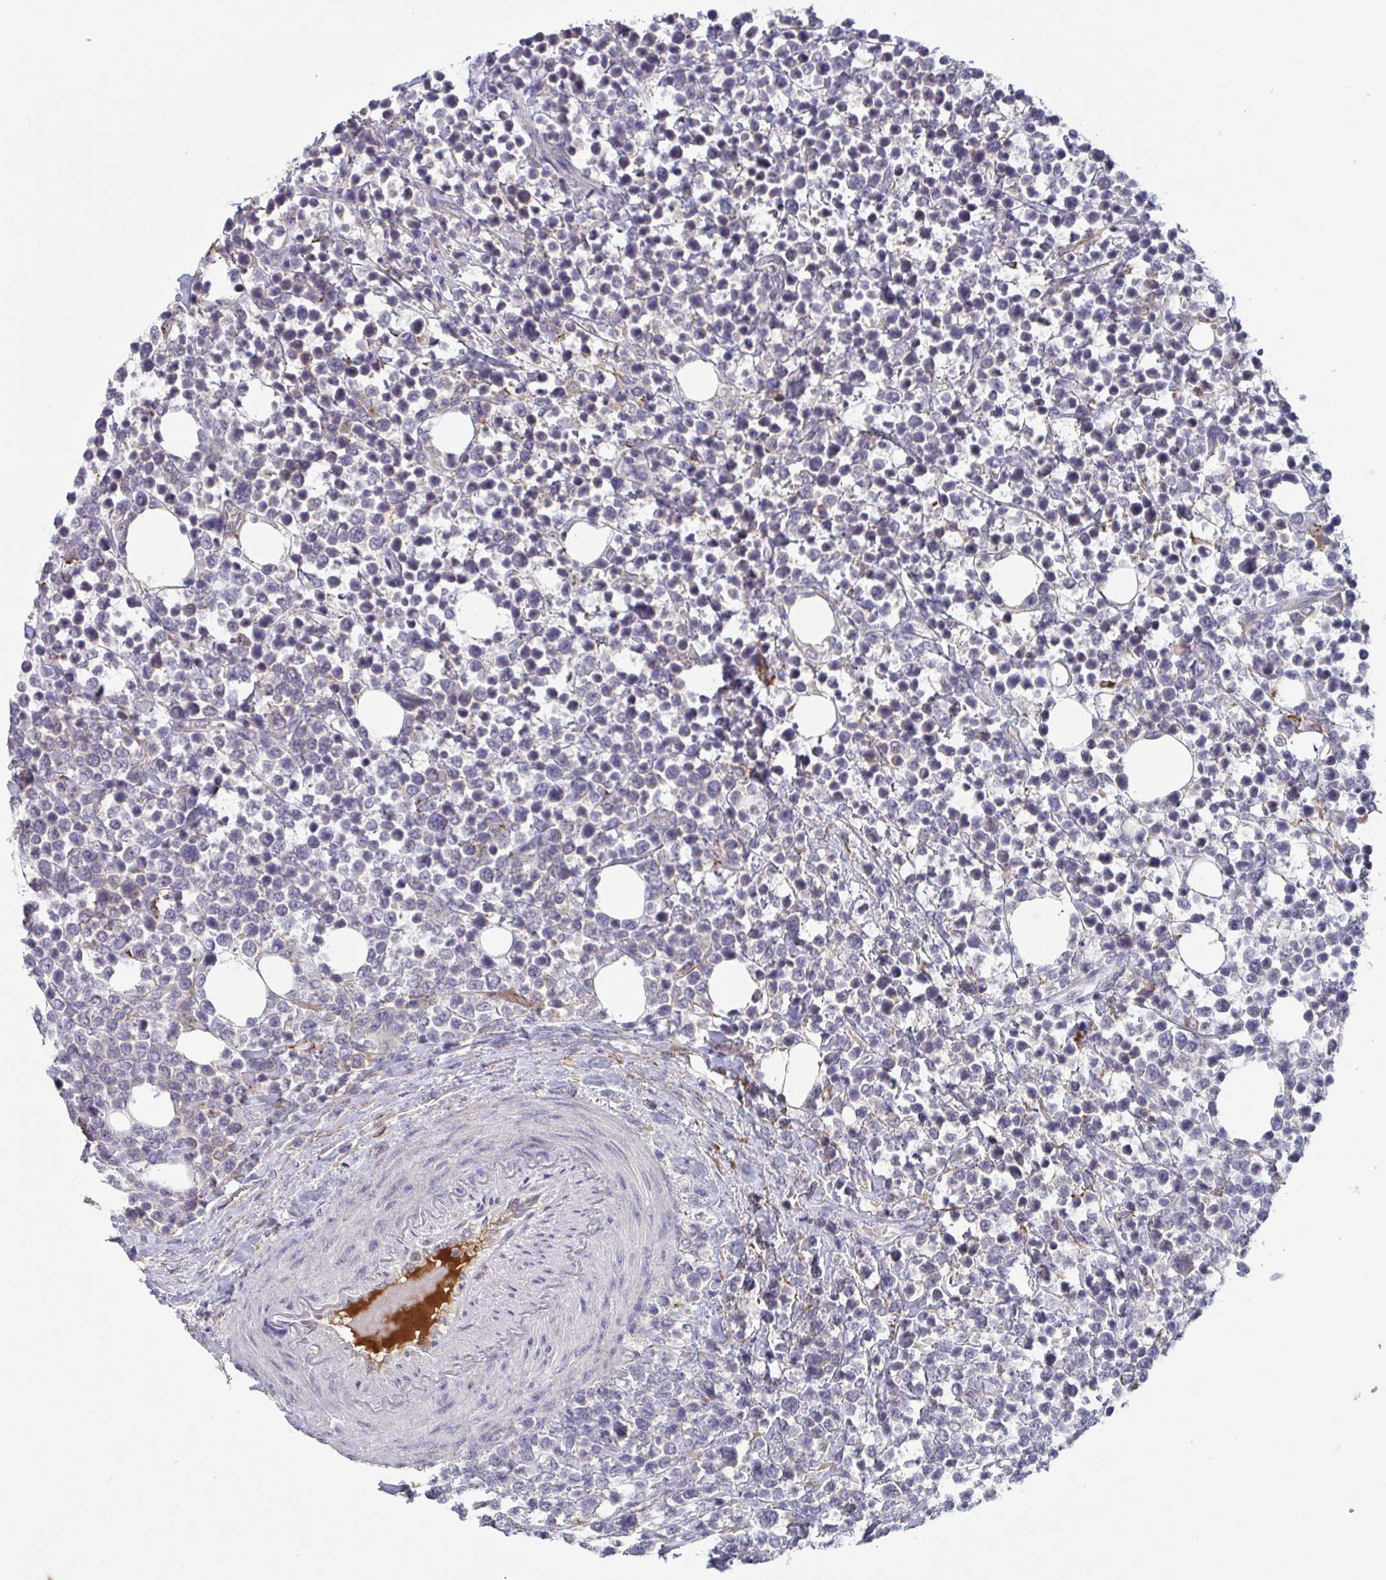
{"staining": {"intensity": "negative", "quantity": "none", "location": "none"}, "tissue": "lymphoma", "cell_type": "Tumor cells", "image_type": "cancer", "snomed": [{"axis": "morphology", "description": "Malignant lymphoma, non-Hodgkin's type, Low grade"}, {"axis": "topography", "description": "Lymph node"}], "caption": "IHC of lymphoma reveals no staining in tumor cells. Nuclei are stained in blue.", "gene": "HGFAC", "patient": {"sex": "male", "age": 60}}